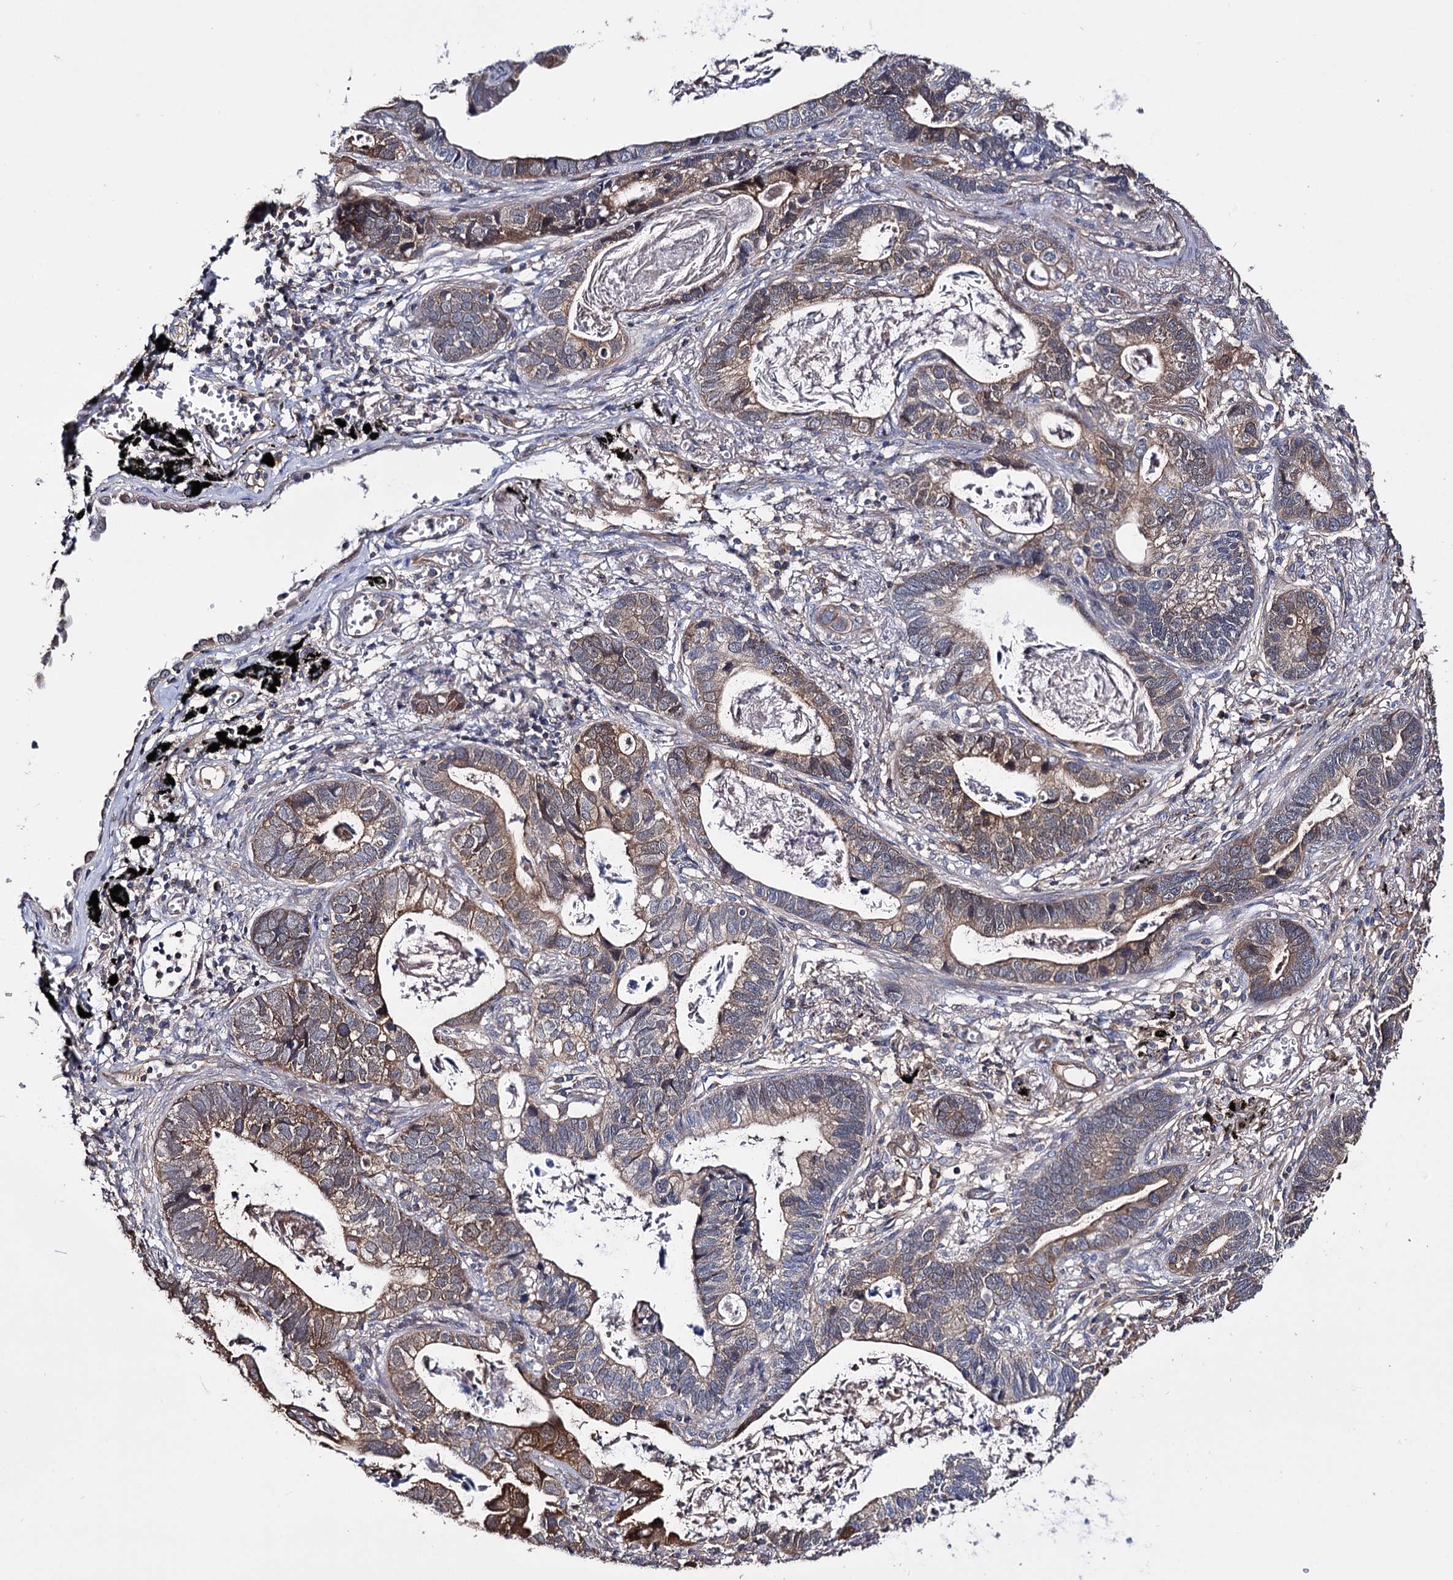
{"staining": {"intensity": "moderate", "quantity": "25%-75%", "location": "cytoplasmic/membranous"}, "tissue": "lung cancer", "cell_type": "Tumor cells", "image_type": "cancer", "snomed": [{"axis": "morphology", "description": "Adenocarcinoma, NOS"}, {"axis": "topography", "description": "Lung"}], "caption": "Adenocarcinoma (lung) was stained to show a protein in brown. There is medium levels of moderate cytoplasmic/membranous positivity in approximately 25%-75% of tumor cells. (brown staining indicates protein expression, while blue staining denotes nuclei).", "gene": "IDI1", "patient": {"sex": "male", "age": 67}}